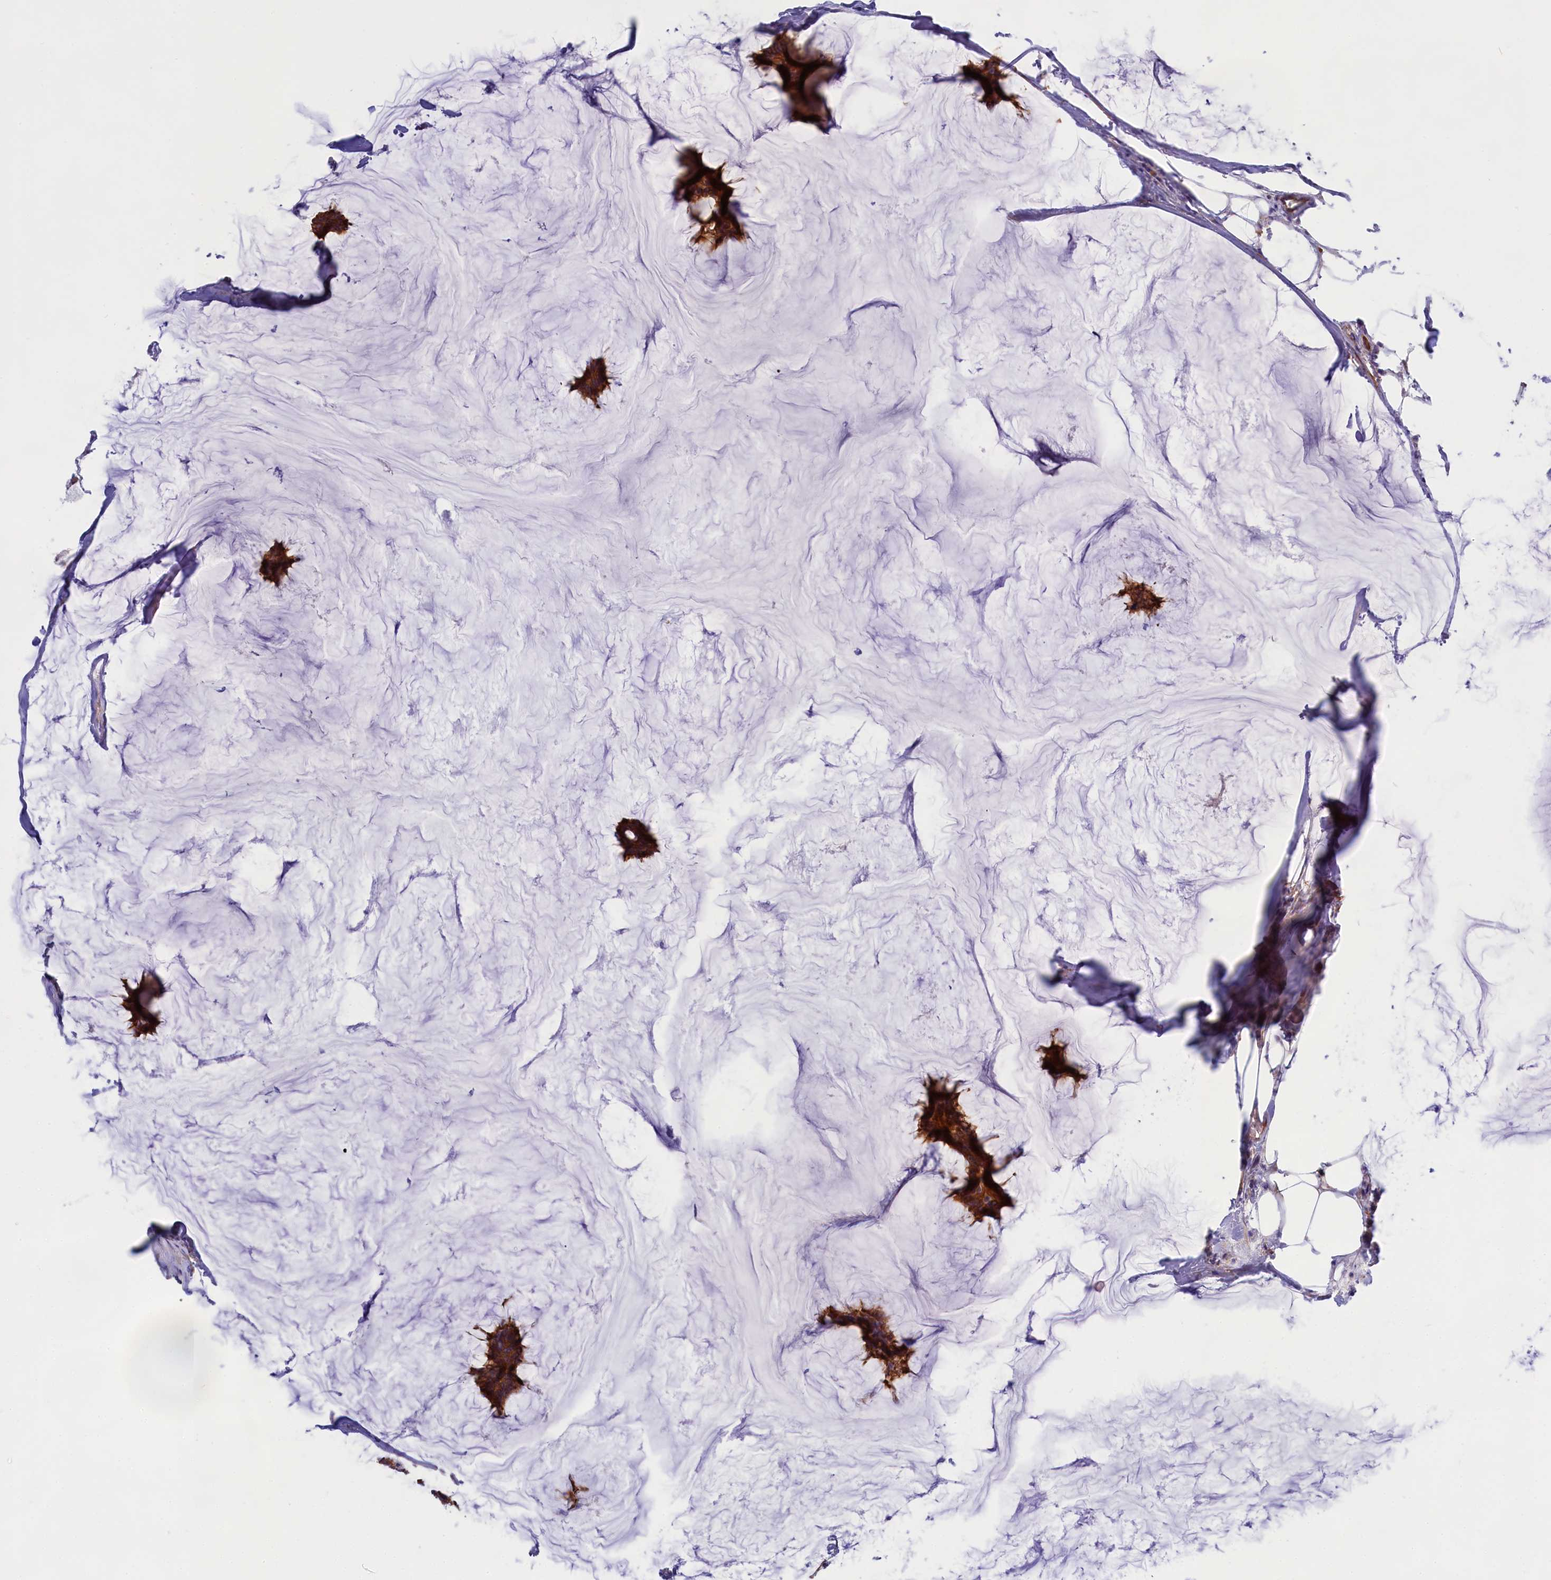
{"staining": {"intensity": "strong", "quantity": ">75%", "location": "cytoplasmic/membranous"}, "tissue": "breast cancer", "cell_type": "Tumor cells", "image_type": "cancer", "snomed": [{"axis": "morphology", "description": "Duct carcinoma"}, {"axis": "topography", "description": "Breast"}], "caption": "IHC of human breast cancer demonstrates high levels of strong cytoplasmic/membranous positivity in approximately >75% of tumor cells.", "gene": "PPP1R13L", "patient": {"sex": "female", "age": 93}}